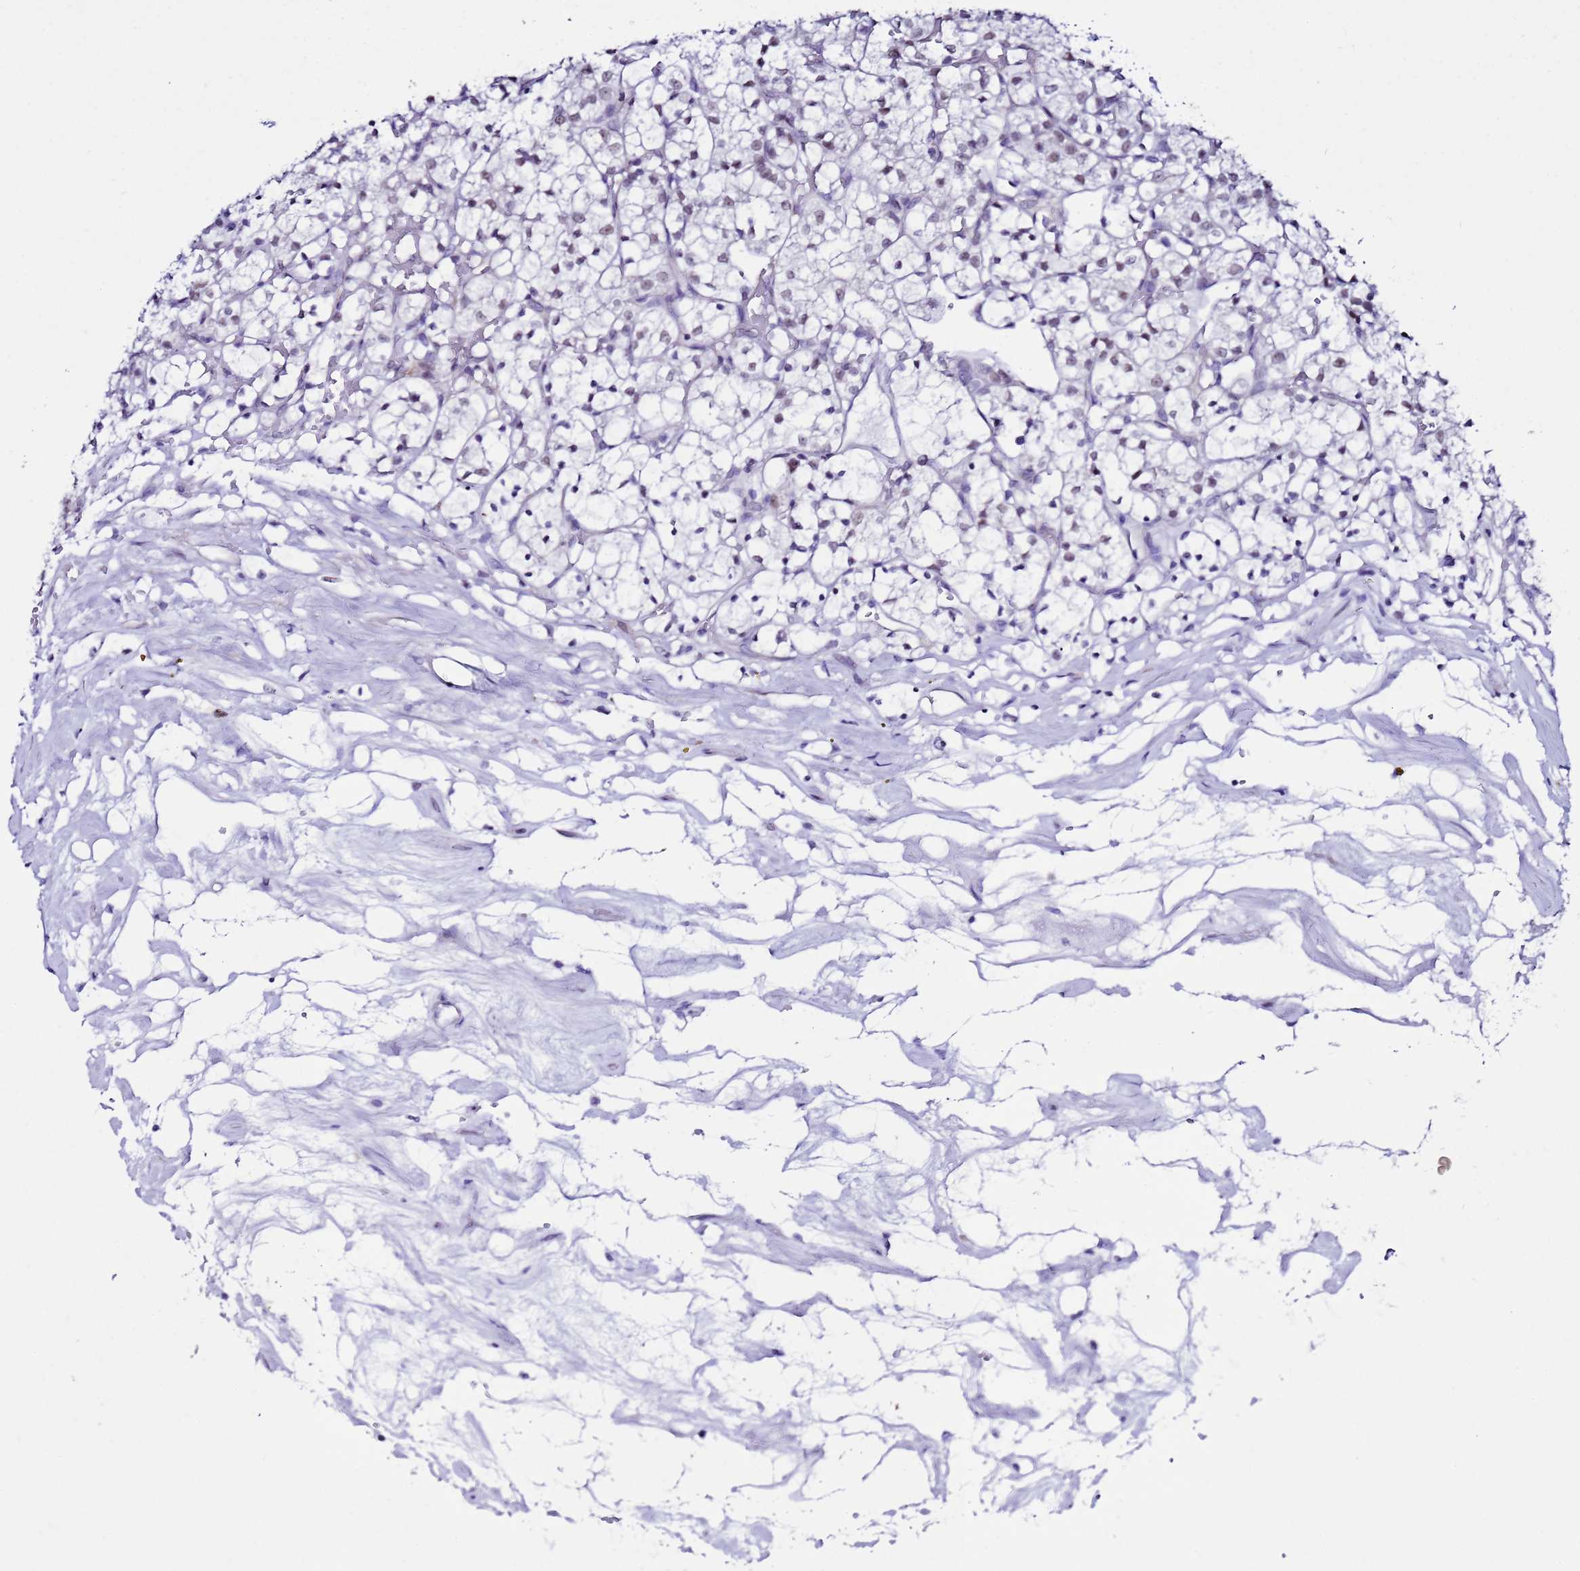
{"staining": {"intensity": "weak", "quantity": "25%-75%", "location": "nuclear"}, "tissue": "renal cancer", "cell_type": "Tumor cells", "image_type": "cancer", "snomed": [{"axis": "morphology", "description": "Adenocarcinoma, NOS"}, {"axis": "topography", "description": "Kidney"}], "caption": "Weak nuclear staining for a protein is appreciated in approximately 25%-75% of tumor cells of renal cancer (adenocarcinoma) using immunohistochemistry (IHC).", "gene": "BCL7A", "patient": {"sex": "female", "age": 69}}